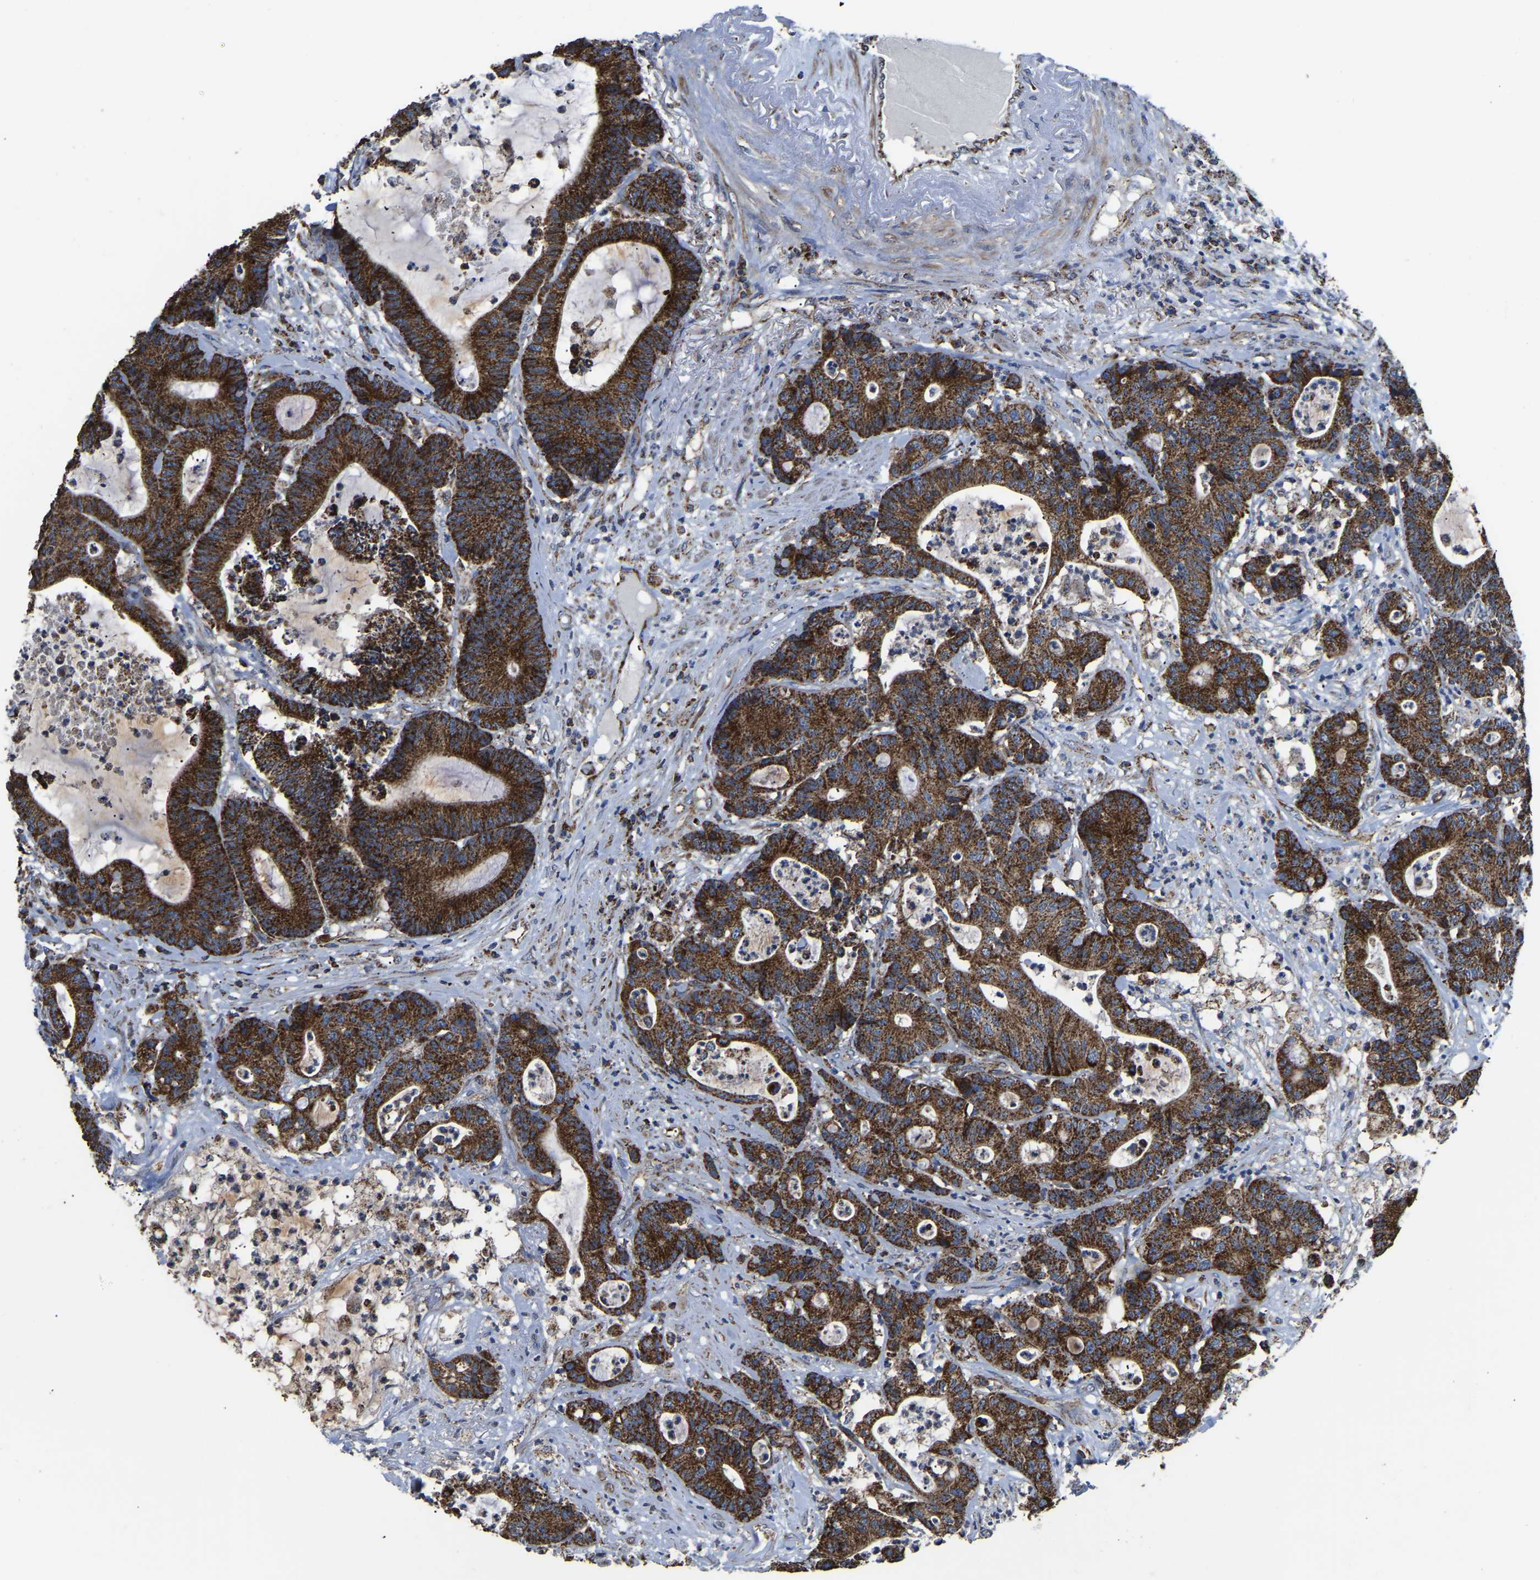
{"staining": {"intensity": "strong", "quantity": ">75%", "location": "cytoplasmic/membranous"}, "tissue": "colorectal cancer", "cell_type": "Tumor cells", "image_type": "cancer", "snomed": [{"axis": "morphology", "description": "Adenocarcinoma, NOS"}, {"axis": "topography", "description": "Colon"}], "caption": "Immunohistochemistry (IHC) staining of colorectal cancer (adenocarcinoma), which exhibits high levels of strong cytoplasmic/membranous positivity in about >75% of tumor cells indicating strong cytoplasmic/membranous protein positivity. The staining was performed using DAB (brown) for protein detection and nuclei were counterstained in hematoxylin (blue).", "gene": "ETFA", "patient": {"sex": "female", "age": 84}}